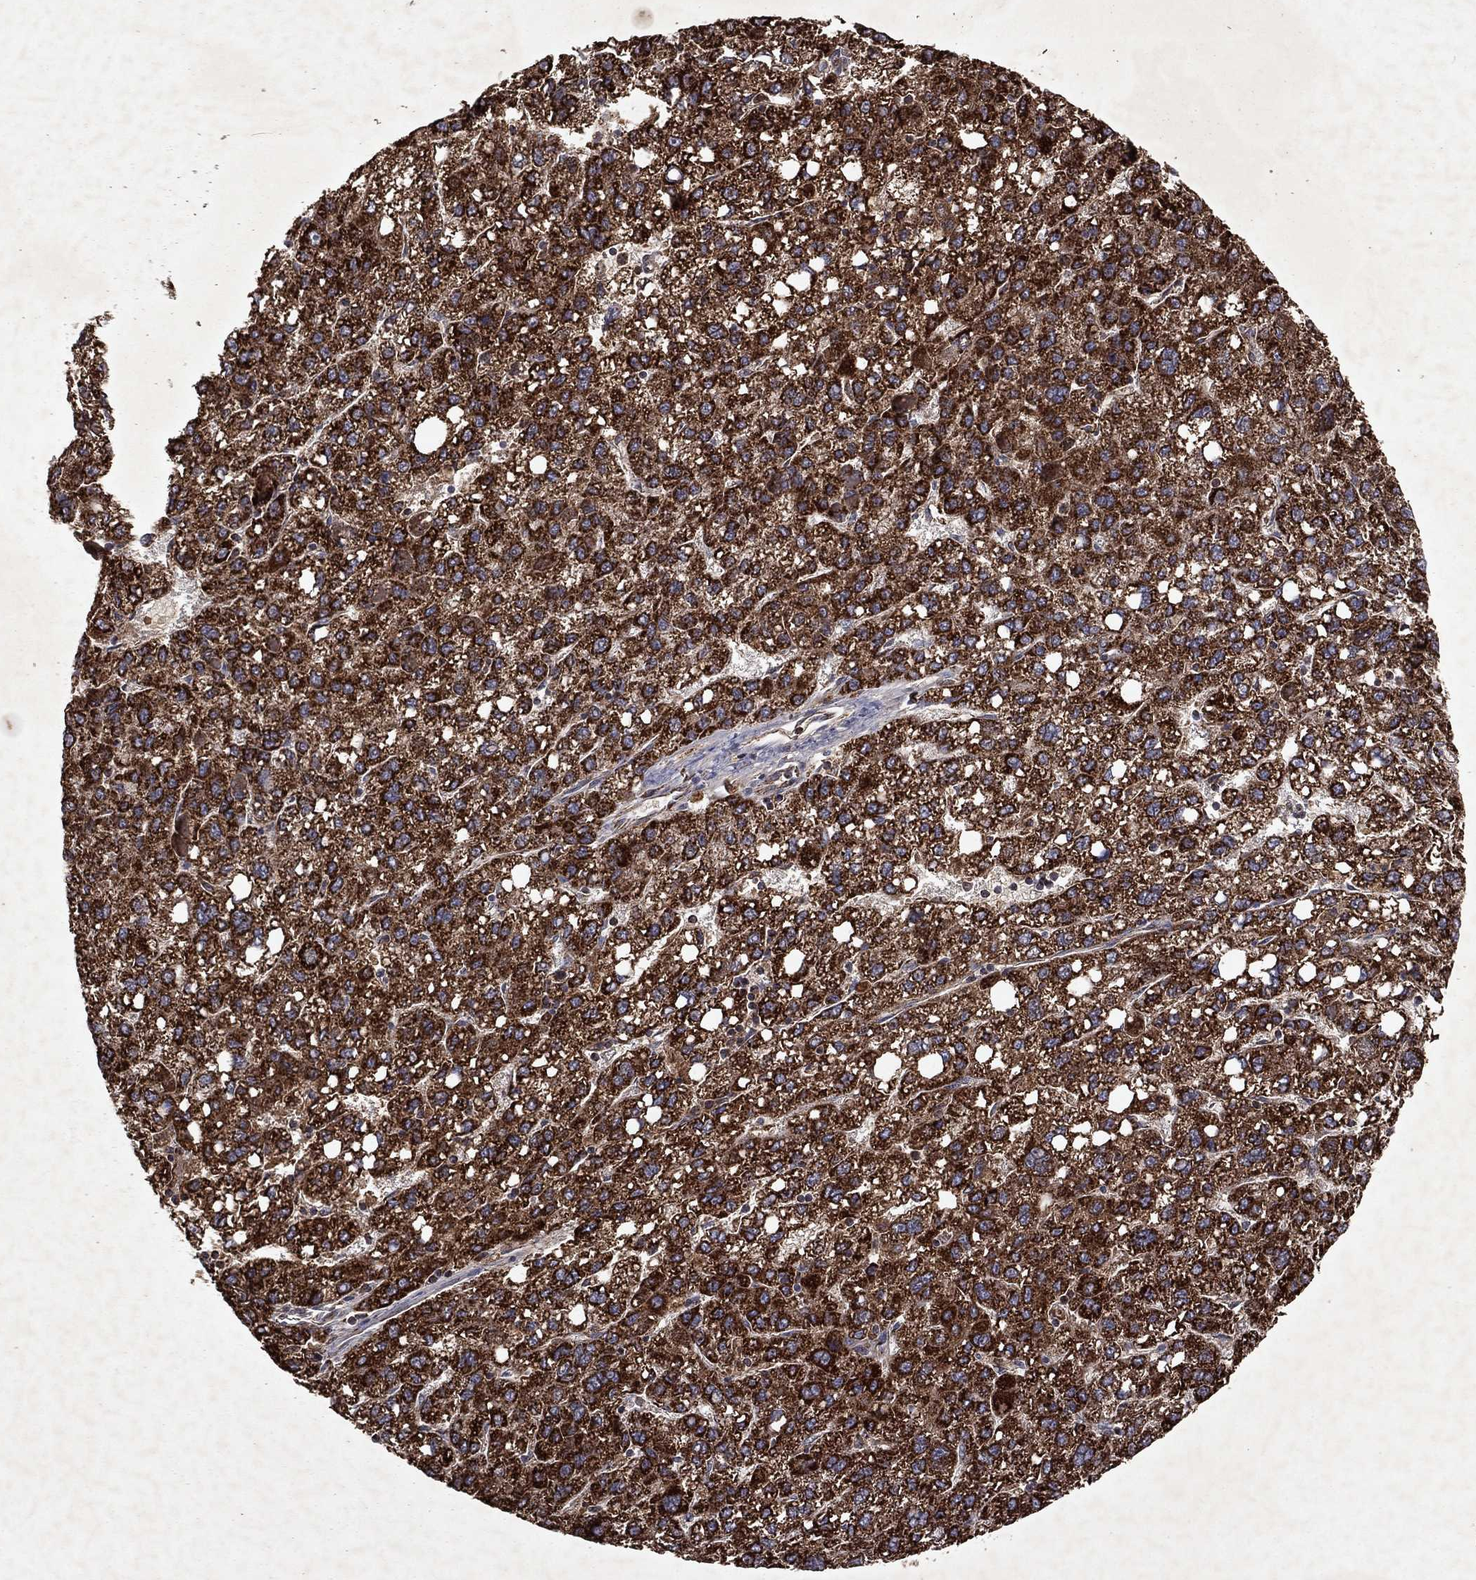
{"staining": {"intensity": "strong", "quantity": ">75%", "location": "cytoplasmic/membranous"}, "tissue": "liver cancer", "cell_type": "Tumor cells", "image_type": "cancer", "snomed": [{"axis": "morphology", "description": "Carcinoma, Hepatocellular, NOS"}, {"axis": "topography", "description": "Liver"}], "caption": "Immunohistochemistry photomicrograph of human liver hepatocellular carcinoma stained for a protein (brown), which reveals high levels of strong cytoplasmic/membranous staining in approximately >75% of tumor cells.", "gene": "PYROXD2", "patient": {"sex": "female", "age": 82}}